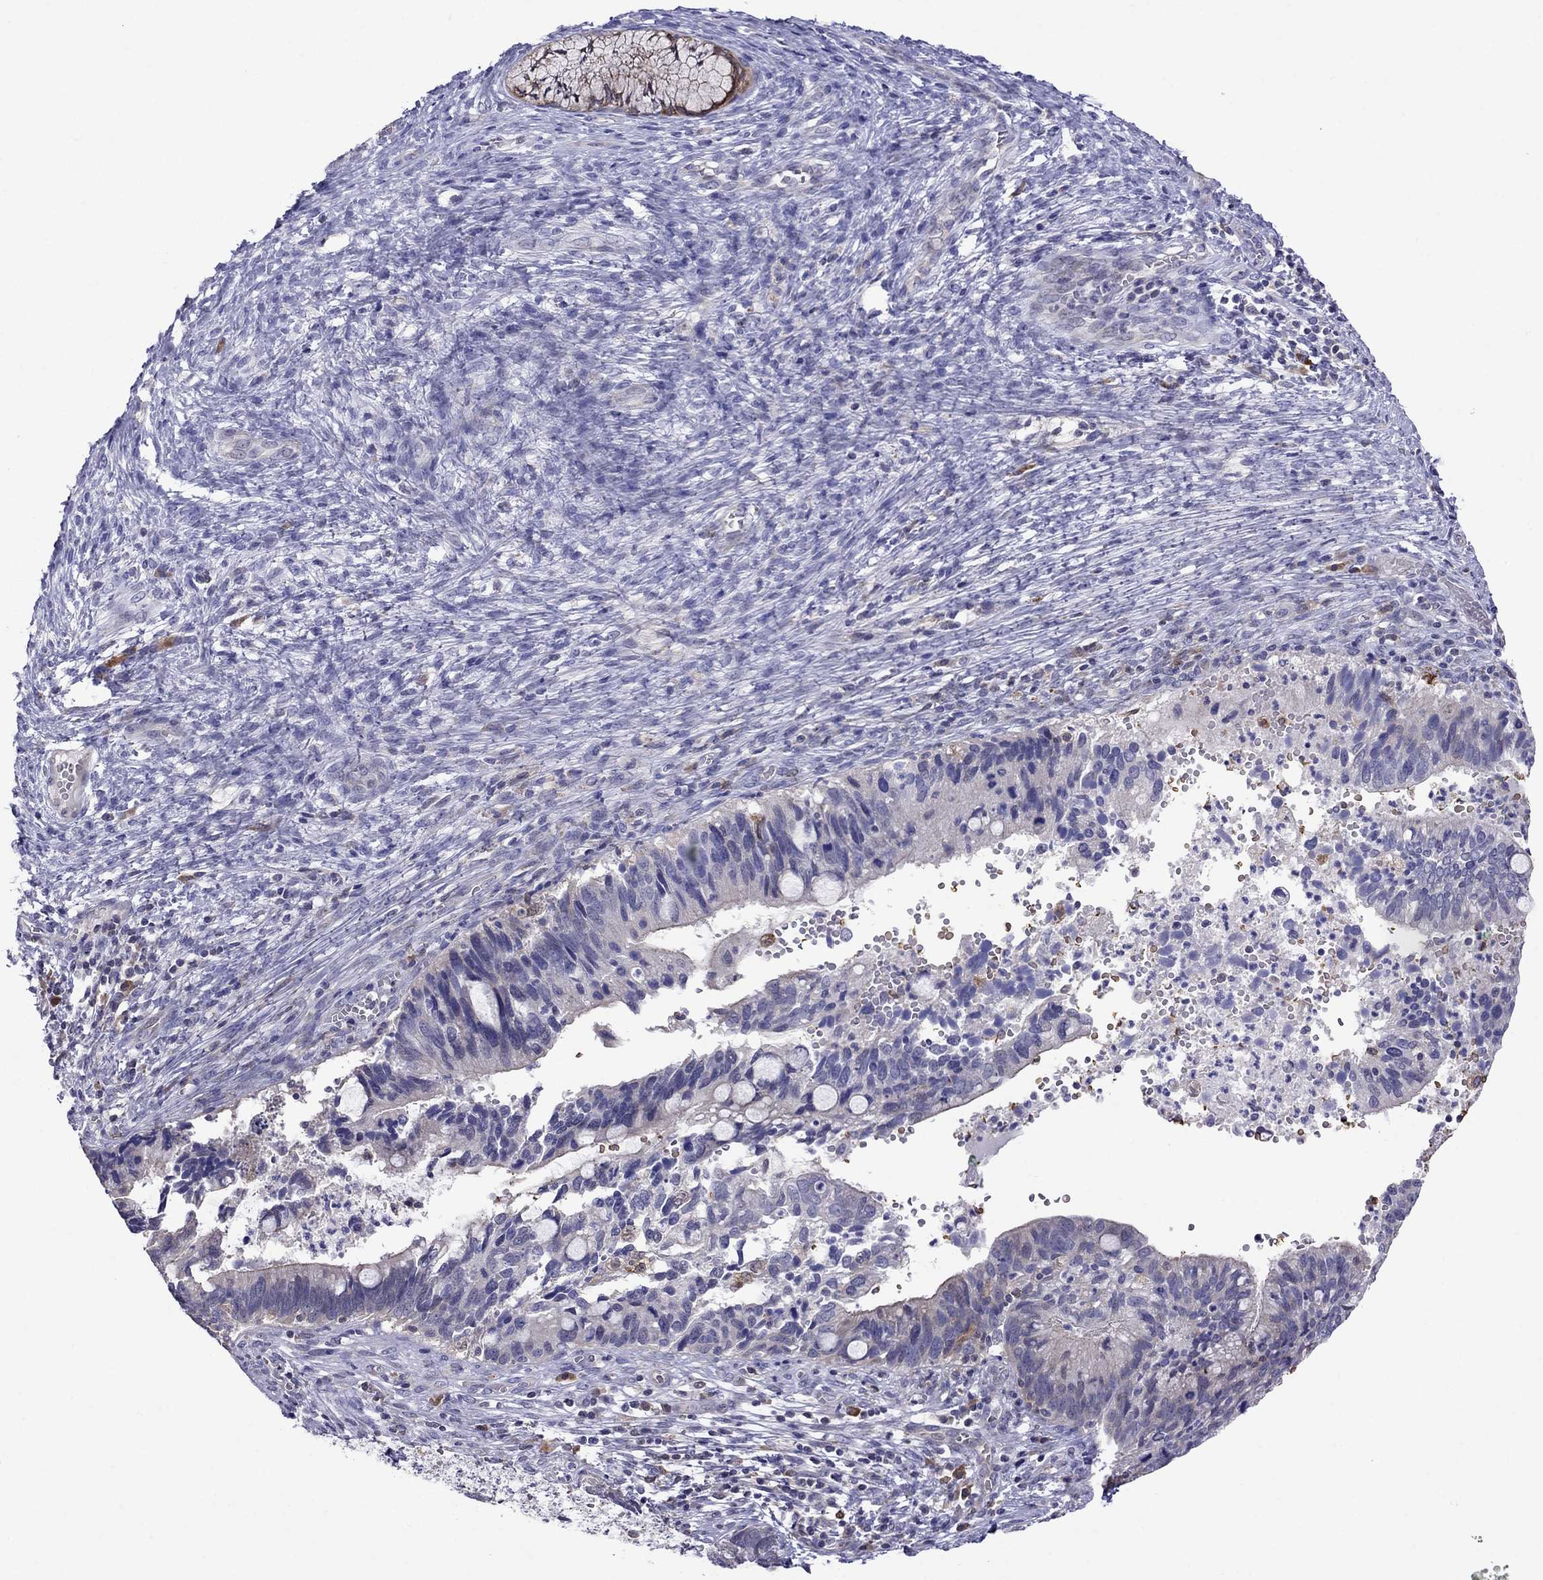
{"staining": {"intensity": "negative", "quantity": "none", "location": "none"}, "tissue": "cervical cancer", "cell_type": "Tumor cells", "image_type": "cancer", "snomed": [{"axis": "morphology", "description": "Adenocarcinoma, NOS"}, {"axis": "topography", "description": "Cervix"}], "caption": "Cervical adenocarcinoma was stained to show a protein in brown. There is no significant positivity in tumor cells. (DAB immunohistochemistry (IHC), high magnification).", "gene": "ADAM28", "patient": {"sex": "female", "age": 42}}